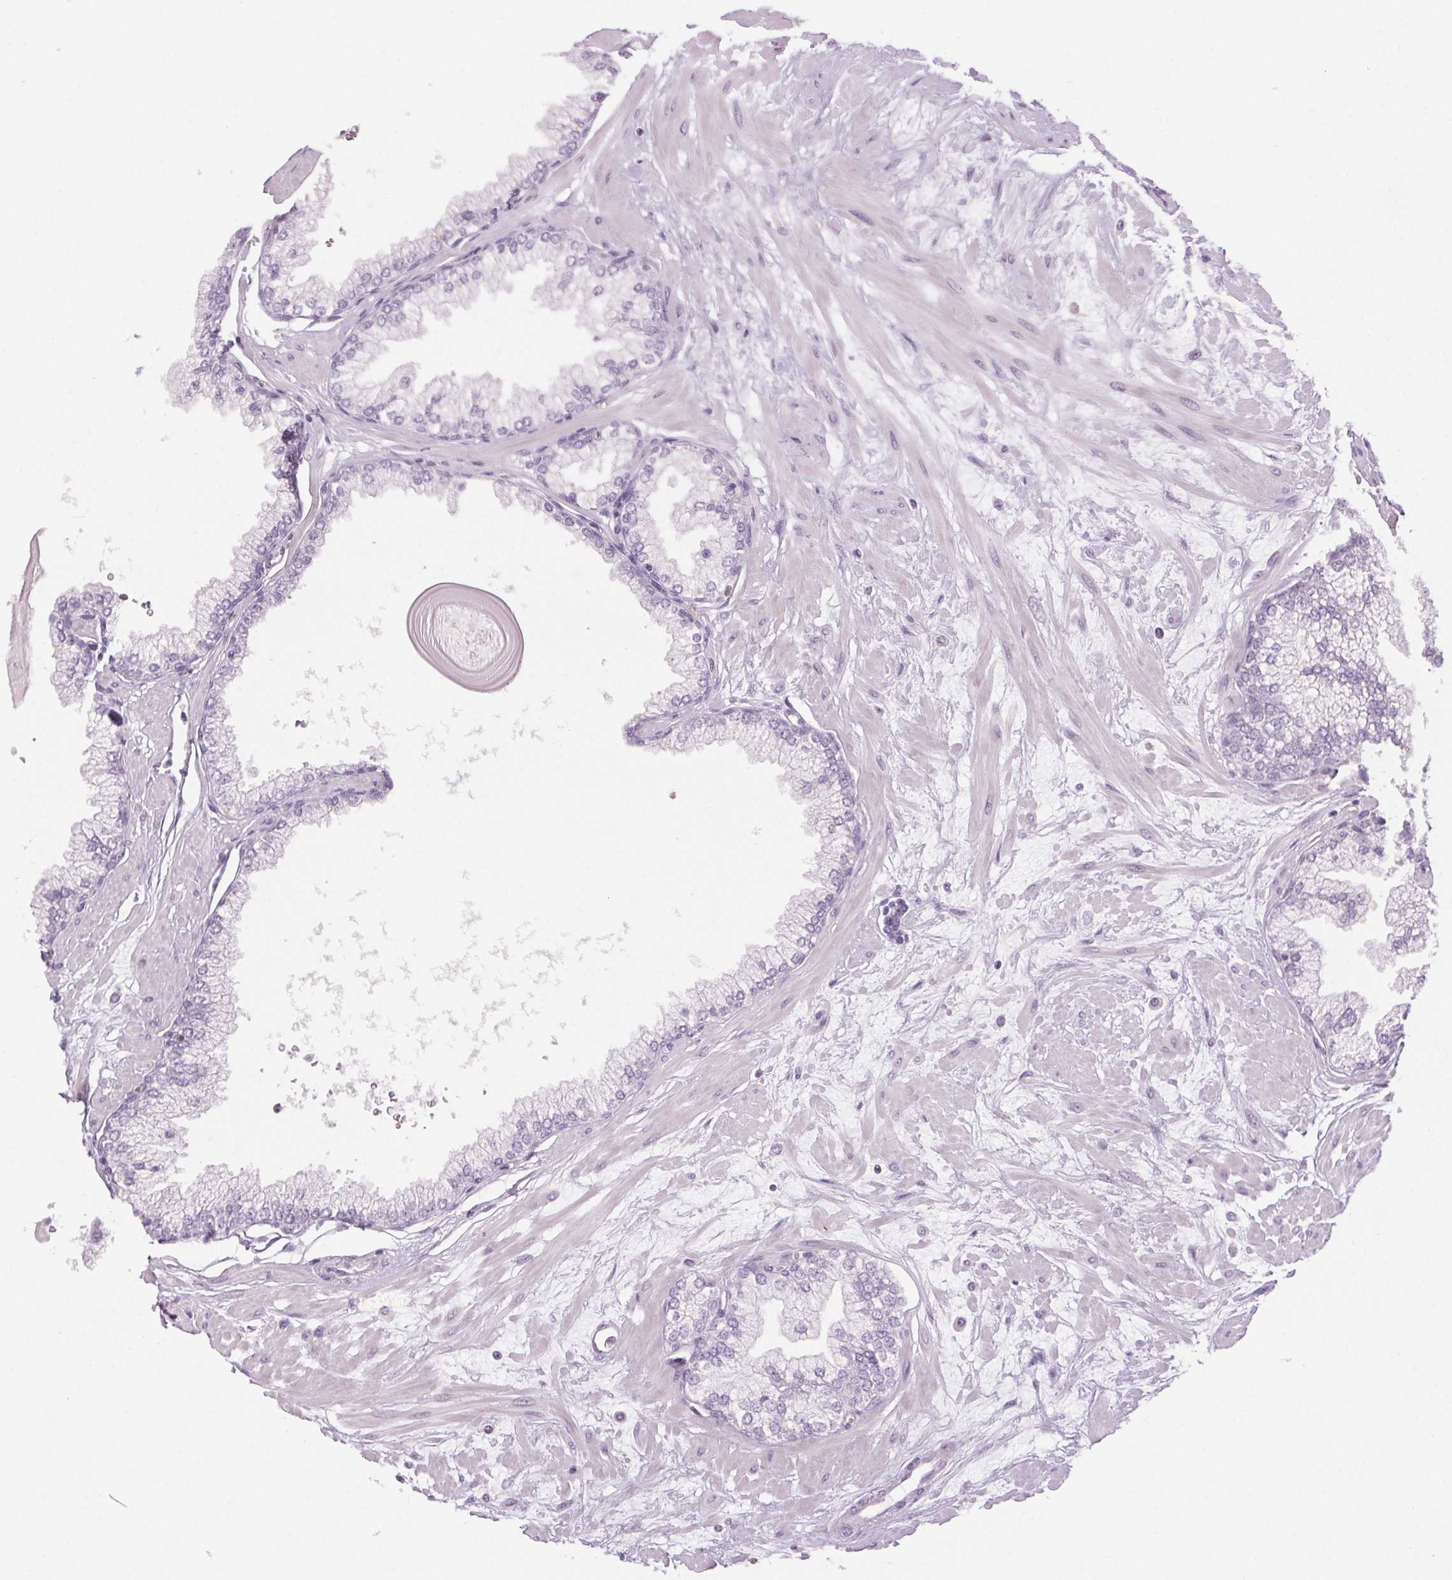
{"staining": {"intensity": "negative", "quantity": "none", "location": "none"}, "tissue": "prostate", "cell_type": "Glandular cells", "image_type": "normal", "snomed": [{"axis": "morphology", "description": "Normal tissue, NOS"}, {"axis": "topography", "description": "Prostate"}, {"axis": "topography", "description": "Peripheral nerve tissue"}], "caption": "High power microscopy micrograph of an IHC histopathology image of benign prostate, revealing no significant staining in glandular cells.", "gene": "SLC6A19", "patient": {"sex": "male", "age": 61}}